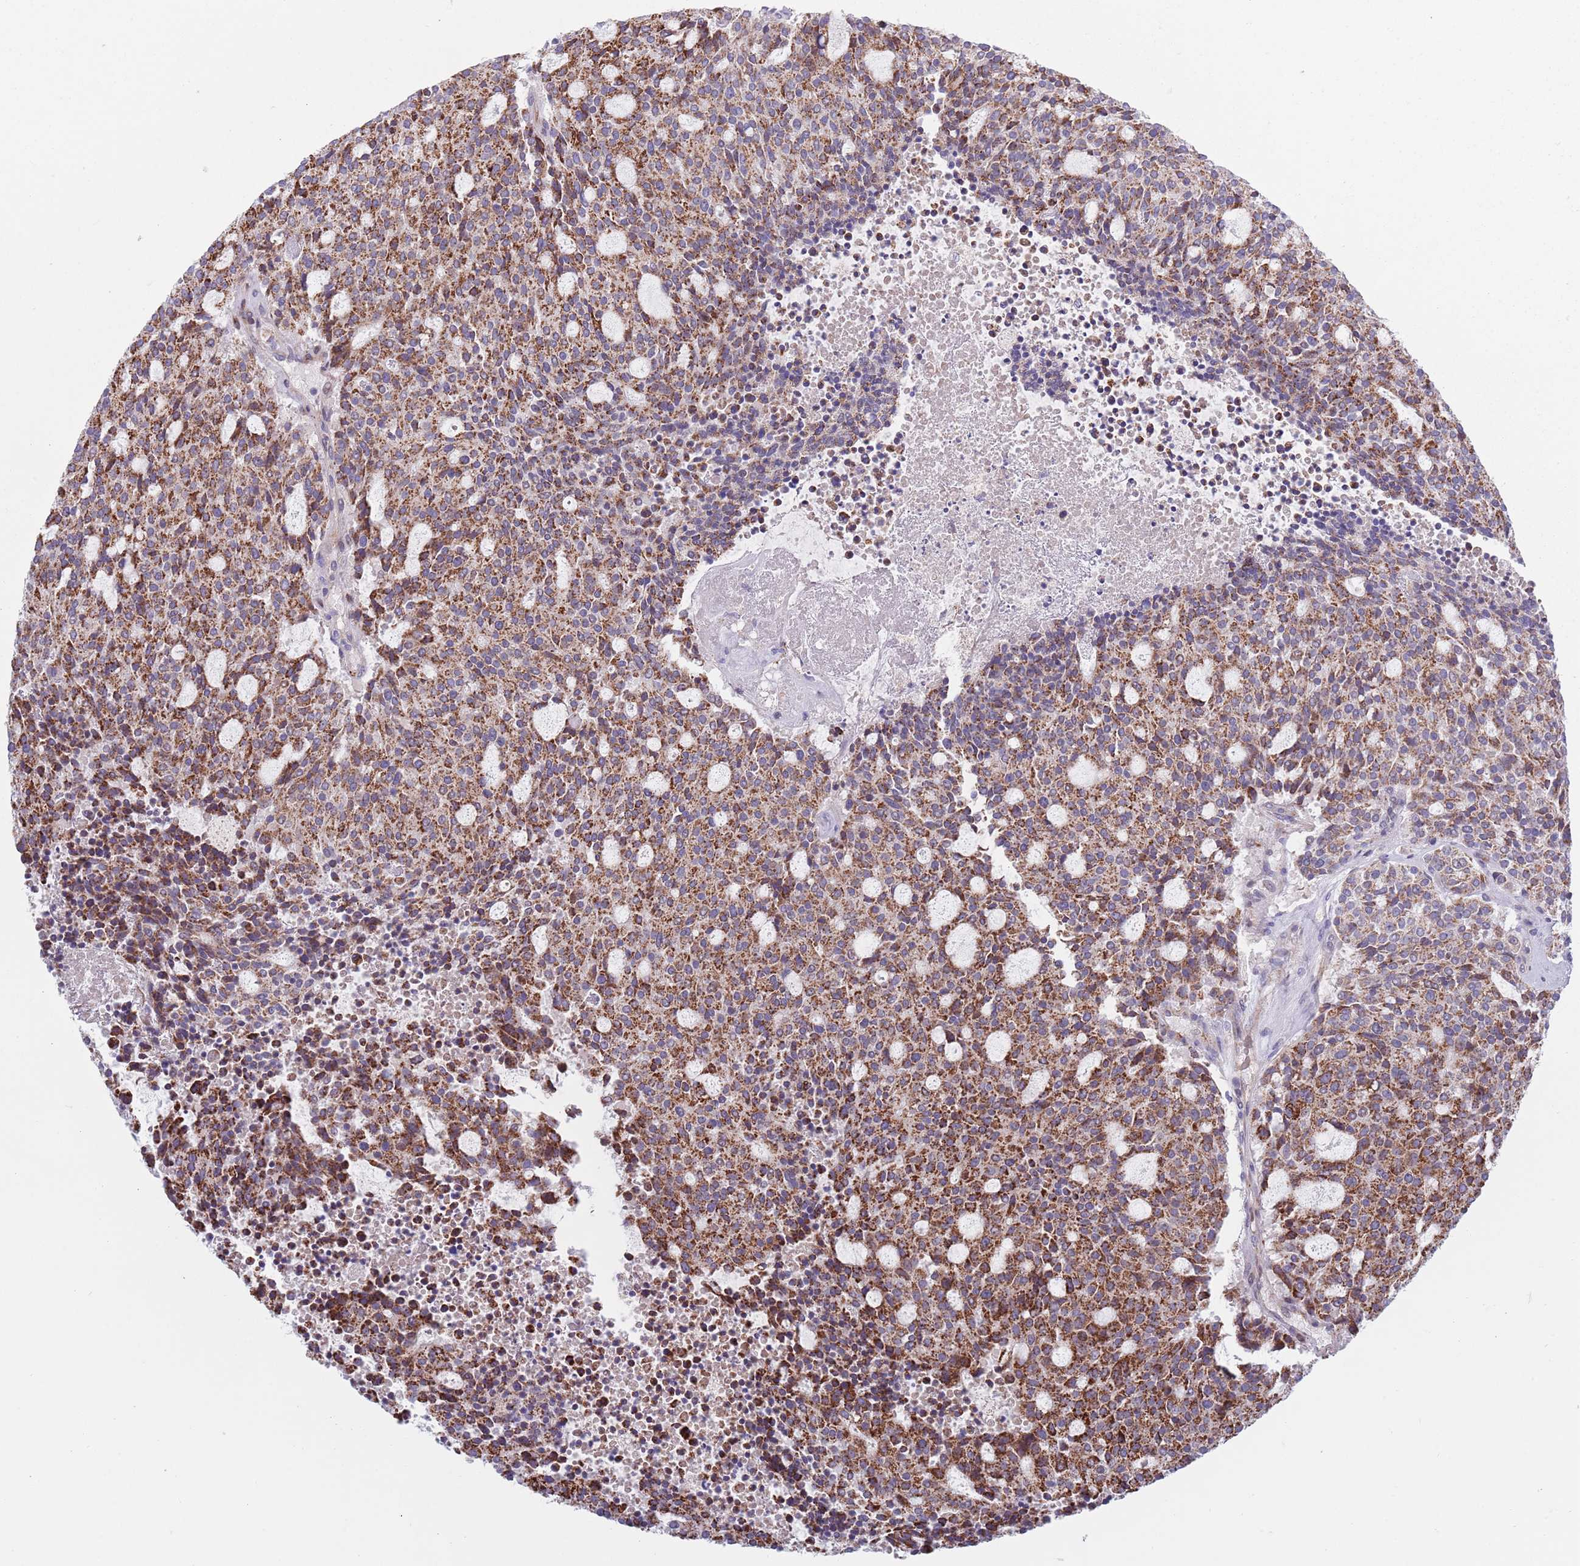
{"staining": {"intensity": "strong", "quantity": ">75%", "location": "cytoplasmic/membranous"}, "tissue": "carcinoid", "cell_type": "Tumor cells", "image_type": "cancer", "snomed": [{"axis": "morphology", "description": "Carcinoid, malignant, NOS"}, {"axis": "topography", "description": "Pancreas"}], "caption": "IHC staining of carcinoid (malignant), which demonstrates high levels of strong cytoplasmic/membranous expression in about >75% of tumor cells indicating strong cytoplasmic/membranous protein positivity. The staining was performed using DAB (3,3'-diaminobenzidine) (brown) for protein detection and nuclei were counterstained in hematoxylin (blue).", "gene": "TYW1", "patient": {"sex": "female", "age": 54}}